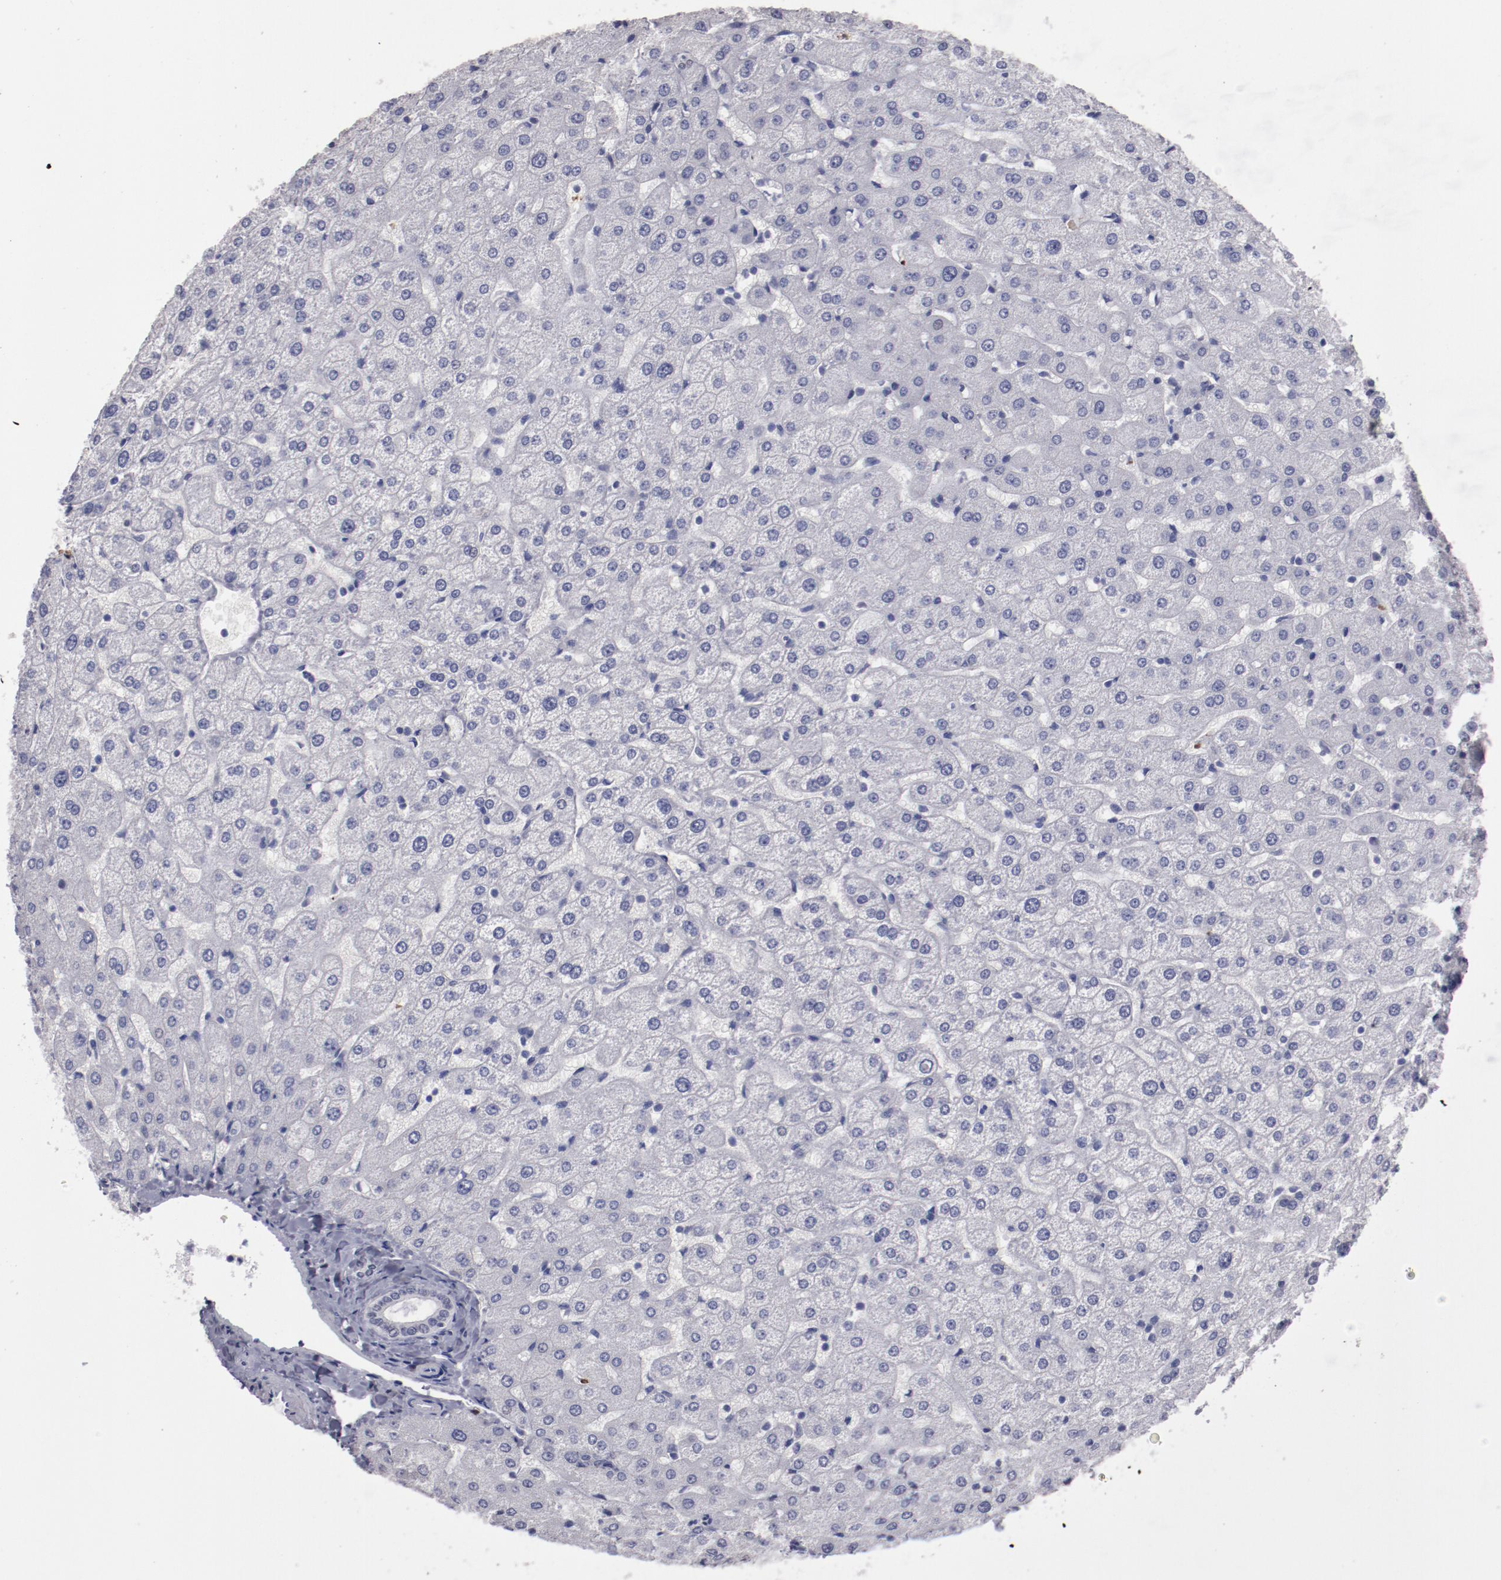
{"staining": {"intensity": "negative", "quantity": "none", "location": "none"}, "tissue": "liver", "cell_type": "Cholangiocytes", "image_type": "normal", "snomed": [{"axis": "morphology", "description": "Normal tissue, NOS"}, {"axis": "morphology", "description": "Fibrosis, NOS"}, {"axis": "topography", "description": "Liver"}], "caption": "Protein analysis of benign liver exhibits no significant positivity in cholangiocytes.", "gene": "IRF4", "patient": {"sex": "female", "age": 29}}